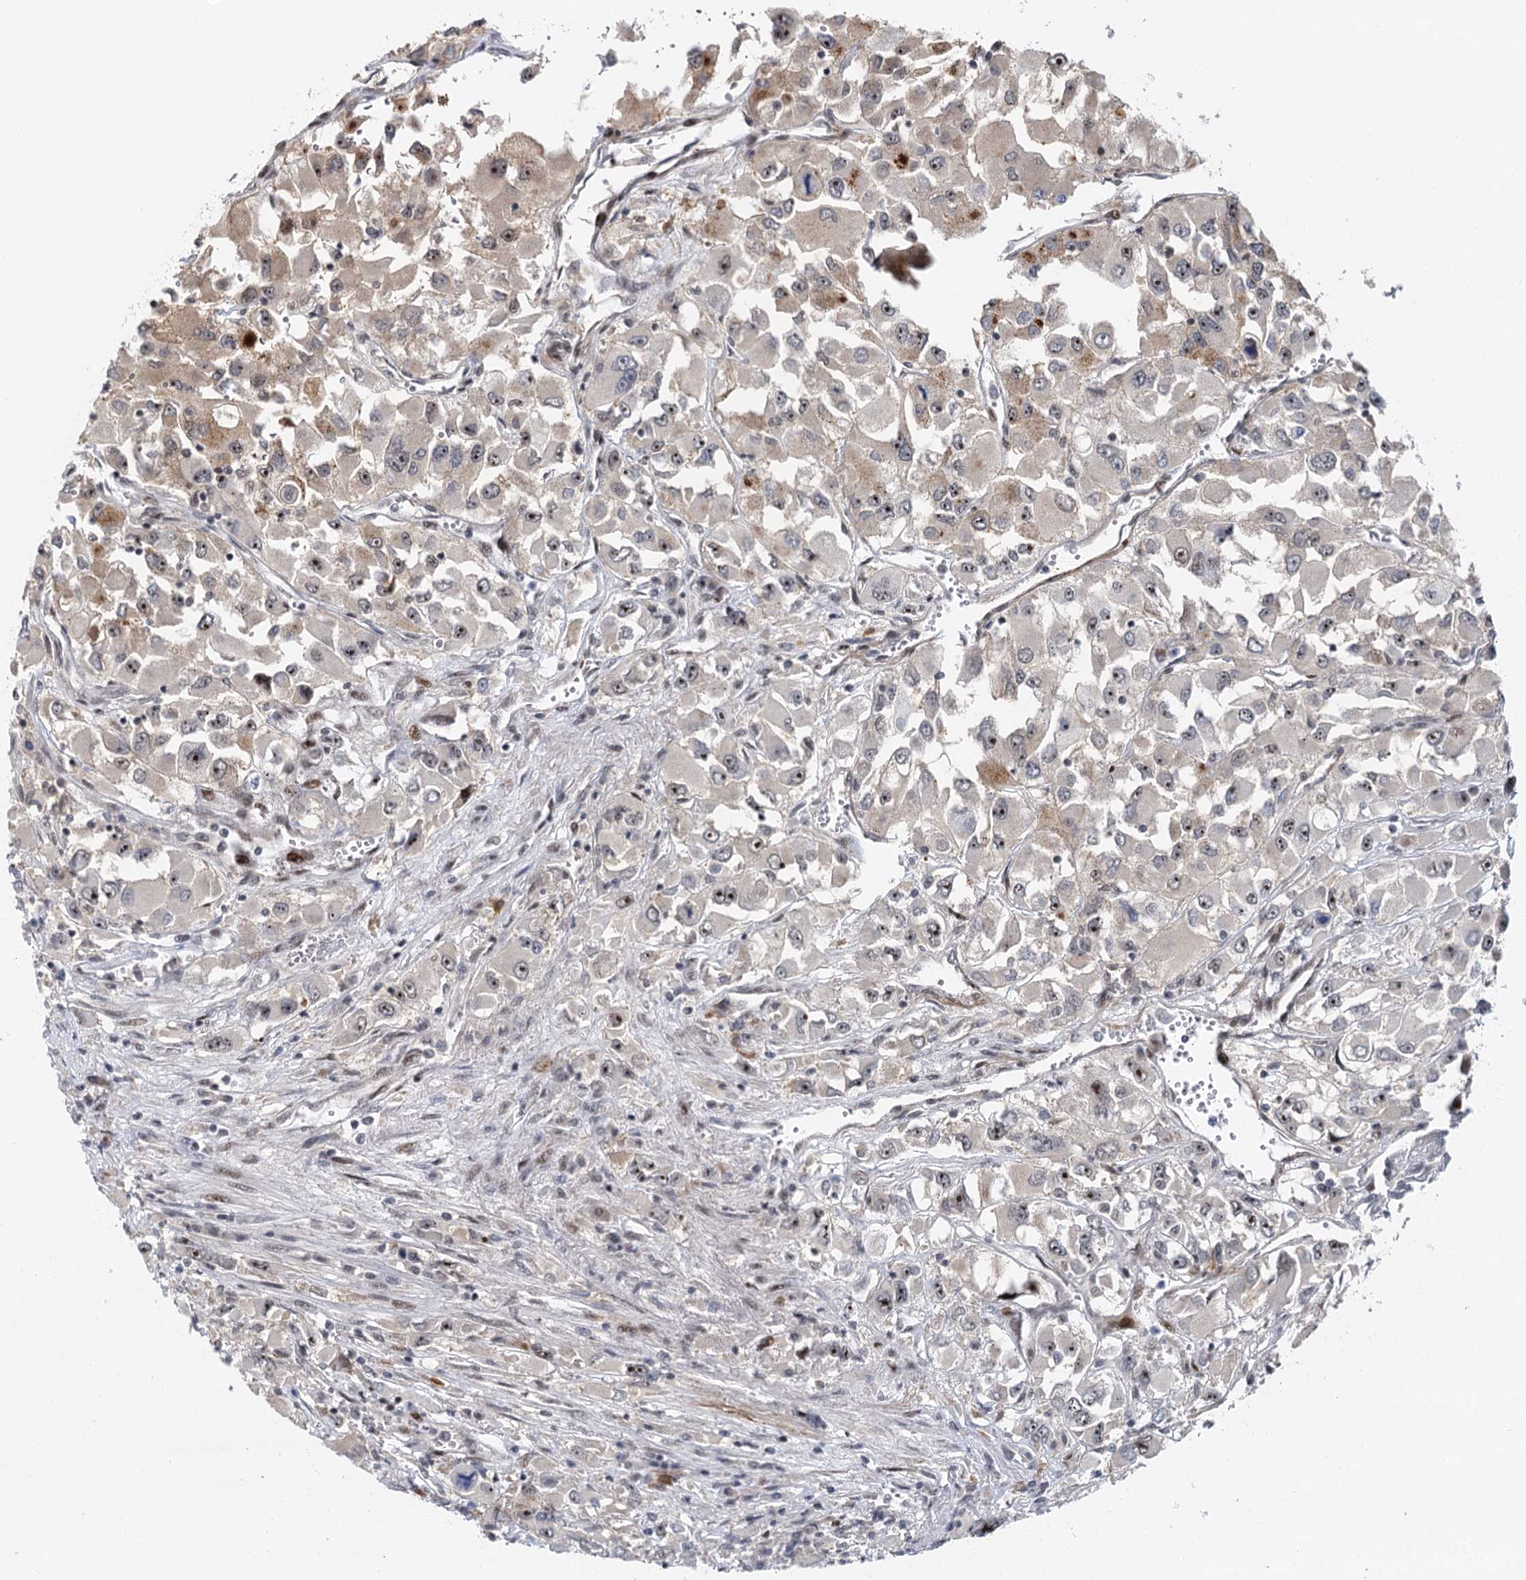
{"staining": {"intensity": "moderate", "quantity": "<25%", "location": "nuclear"}, "tissue": "renal cancer", "cell_type": "Tumor cells", "image_type": "cancer", "snomed": [{"axis": "morphology", "description": "Adenocarcinoma, NOS"}, {"axis": "topography", "description": "Kidney"}], "caption": "IHC of human renal adenocarcinoma displays low levels of moderate nuclear staining in about <25% of tumor cells.", "gene": "IL11RA", "patient": {"sex": "female", "age": 52}}